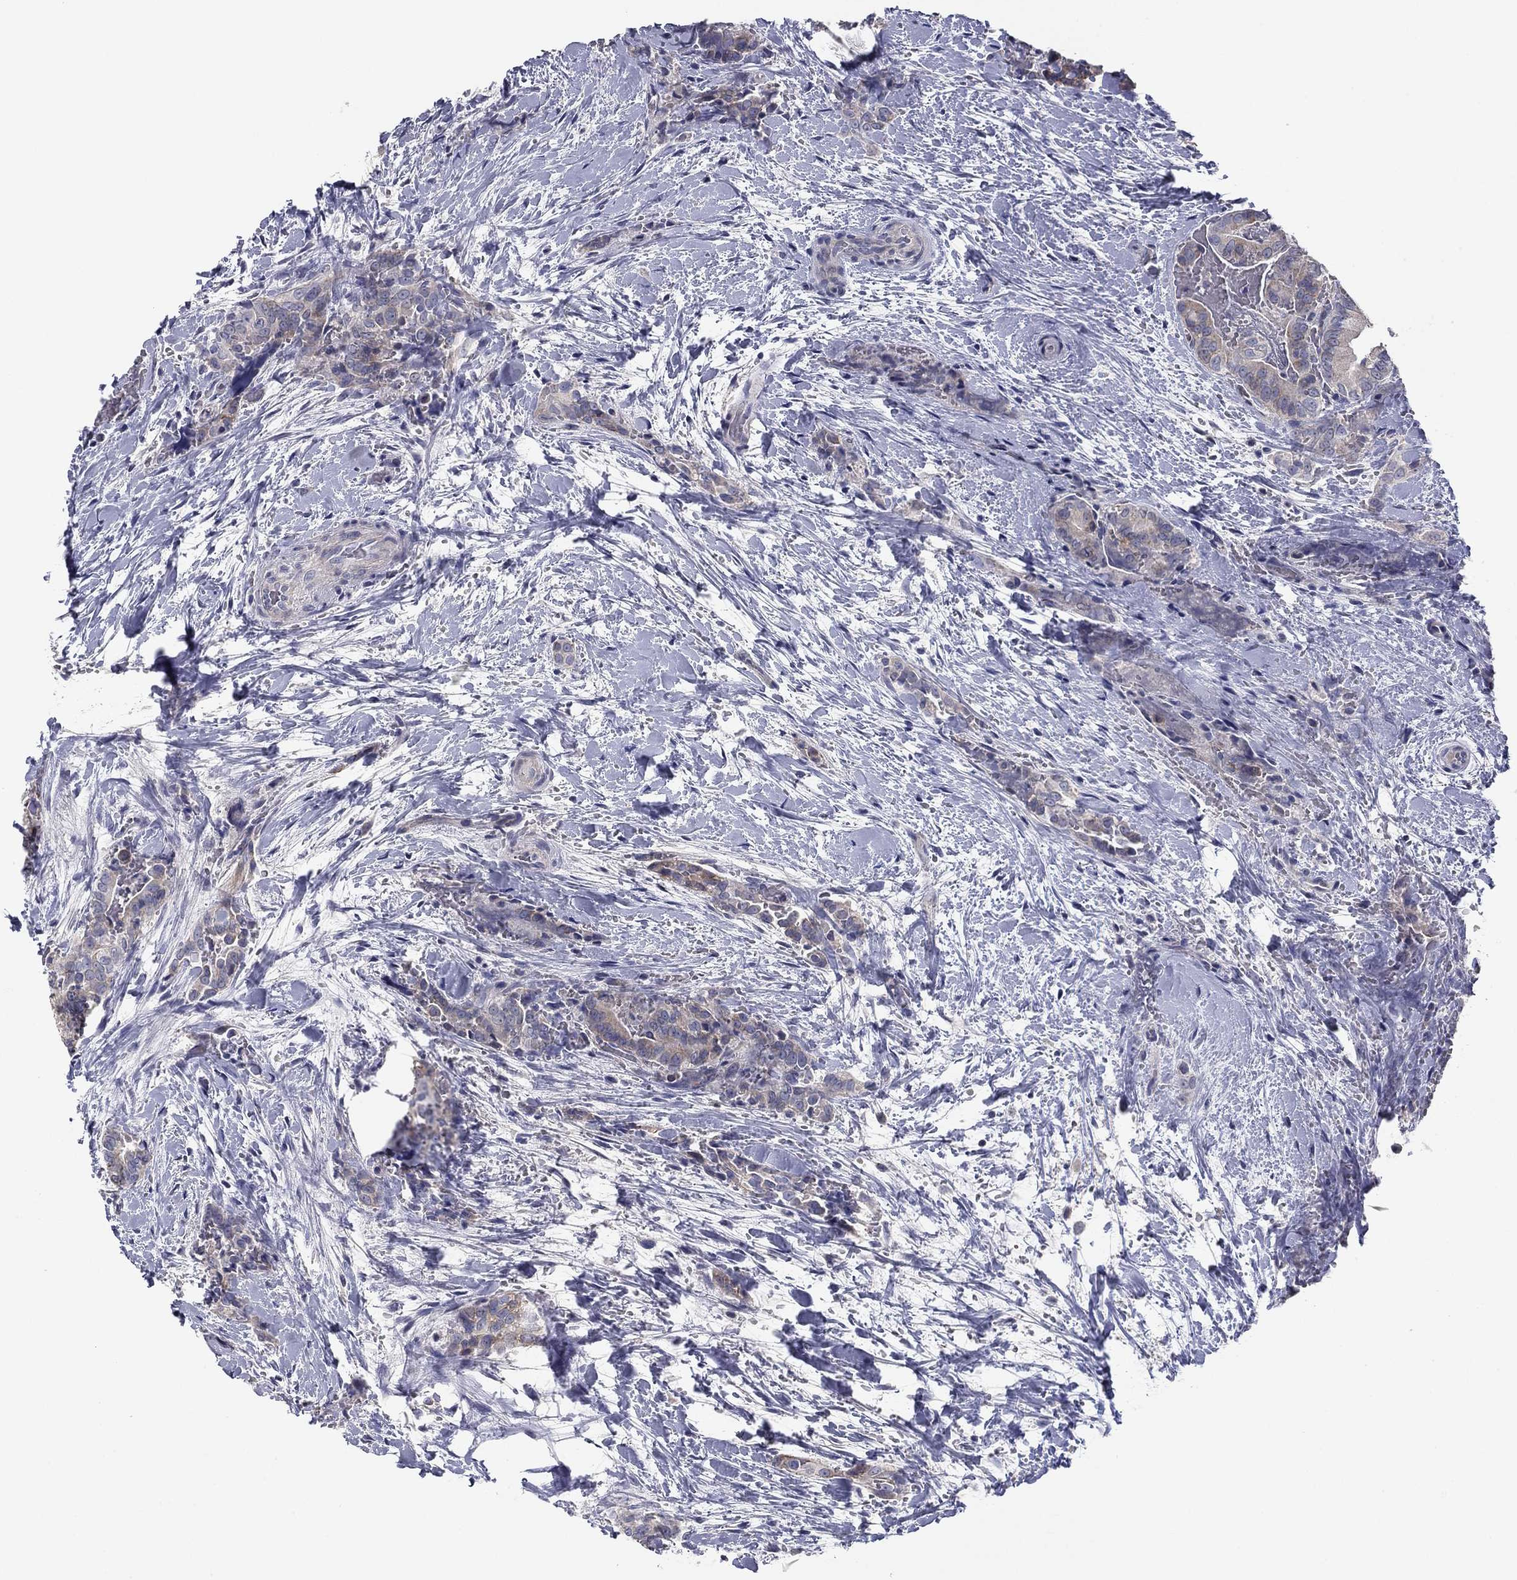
{"staining": {"intensity": "weak", "quantity": "<25%", "location": "cytoplasmic/membranous"}, "tissue": "thyroid cancer", "cell_type": "Tumor cells", "image_type": "cancer", "snomed": [{"axis": "morphology", "description": "Papillary adenocarcinoma, NOS"}, {"axis": "topography", "description": "Thyroid gland"}], "caption": "Protein analysis of thyroid papillary adenocarcinoma displays no significant staining in tumor cells.", "gene": "SEPTIN3", "patient": {"sex": "male", "age": 61}}